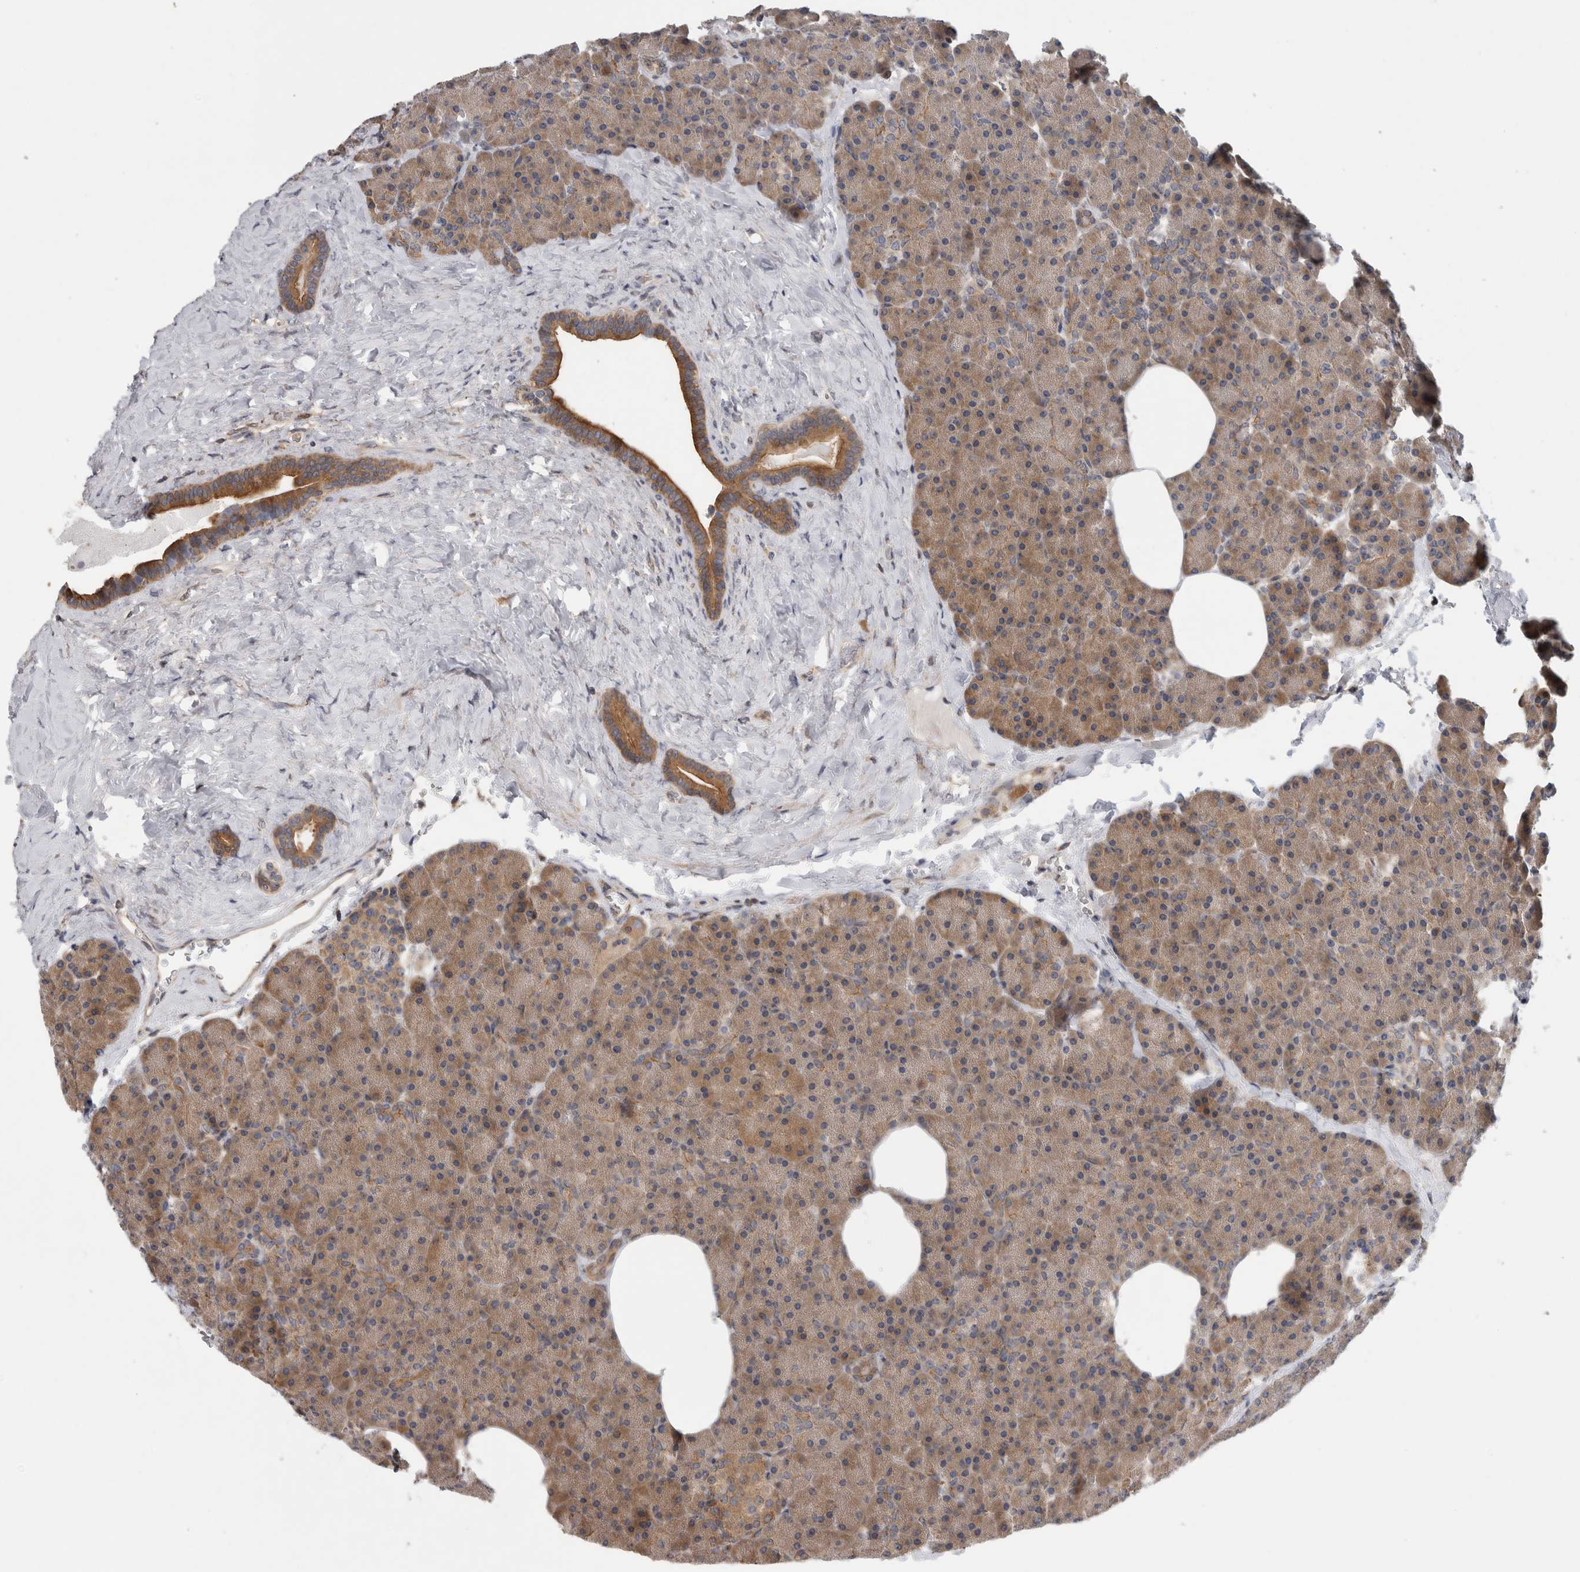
{"staining": {"intensity": "moderate", "quantity": ">75%", "location": "cytoplasmic/membranous"}, "tissue": "pancreas", "cell_type": "Exocrine glandular cells", "image_type": "normal", "snomed": [{"axis": "morphology", "description": "Normal tissue, NOS"}, {"axis": "morphology", "description": "Carcinoid, malignant, NOS"}, {"axis": "topography", "description": "Pancreas"}], "caption": "An image of pancreas stained for a protein demonstrates moderate cytoplasmic/membranous brown staining in exocrine glandular cells.", "gene": "PARP6", "patient": {"sex": "female", "age": 35}}